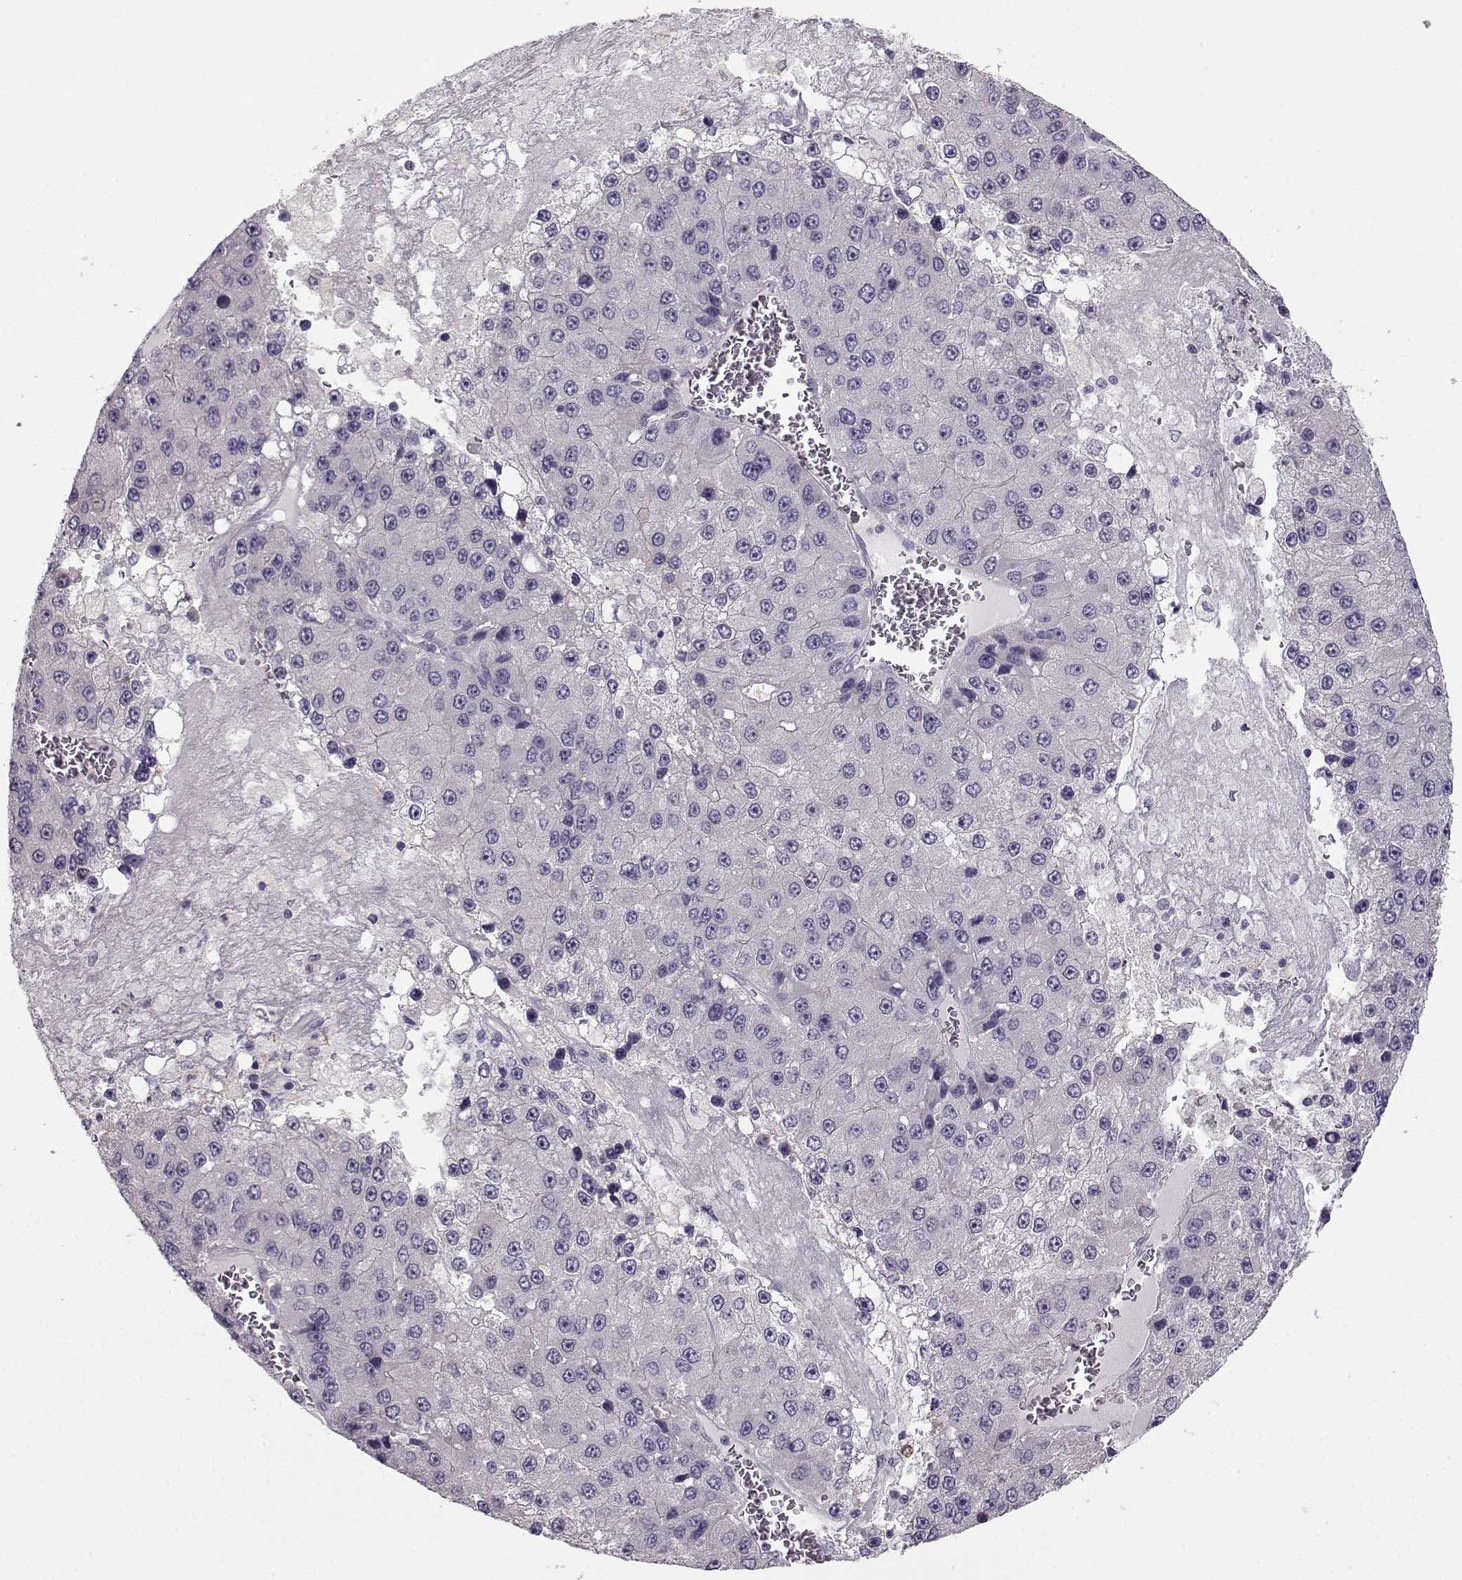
{"staining": {"intensity": "negative", "quantity": "none", "location": "none"}, "tissue": "liver cancer", "cell_type": "Tumor cells", "image_type": "cancer", "snomed": [{"axis": "morphology", "description": "Carcinoma, Hepatocellular, NOS"}, {"axis": "topography", "description": "Liver"}], "caption": "There is no significant staining in tumor cells of hepatocellular carcinoma (liver).", "gene": "GRK1", "patient": {"sex": "female", "age": 73}}